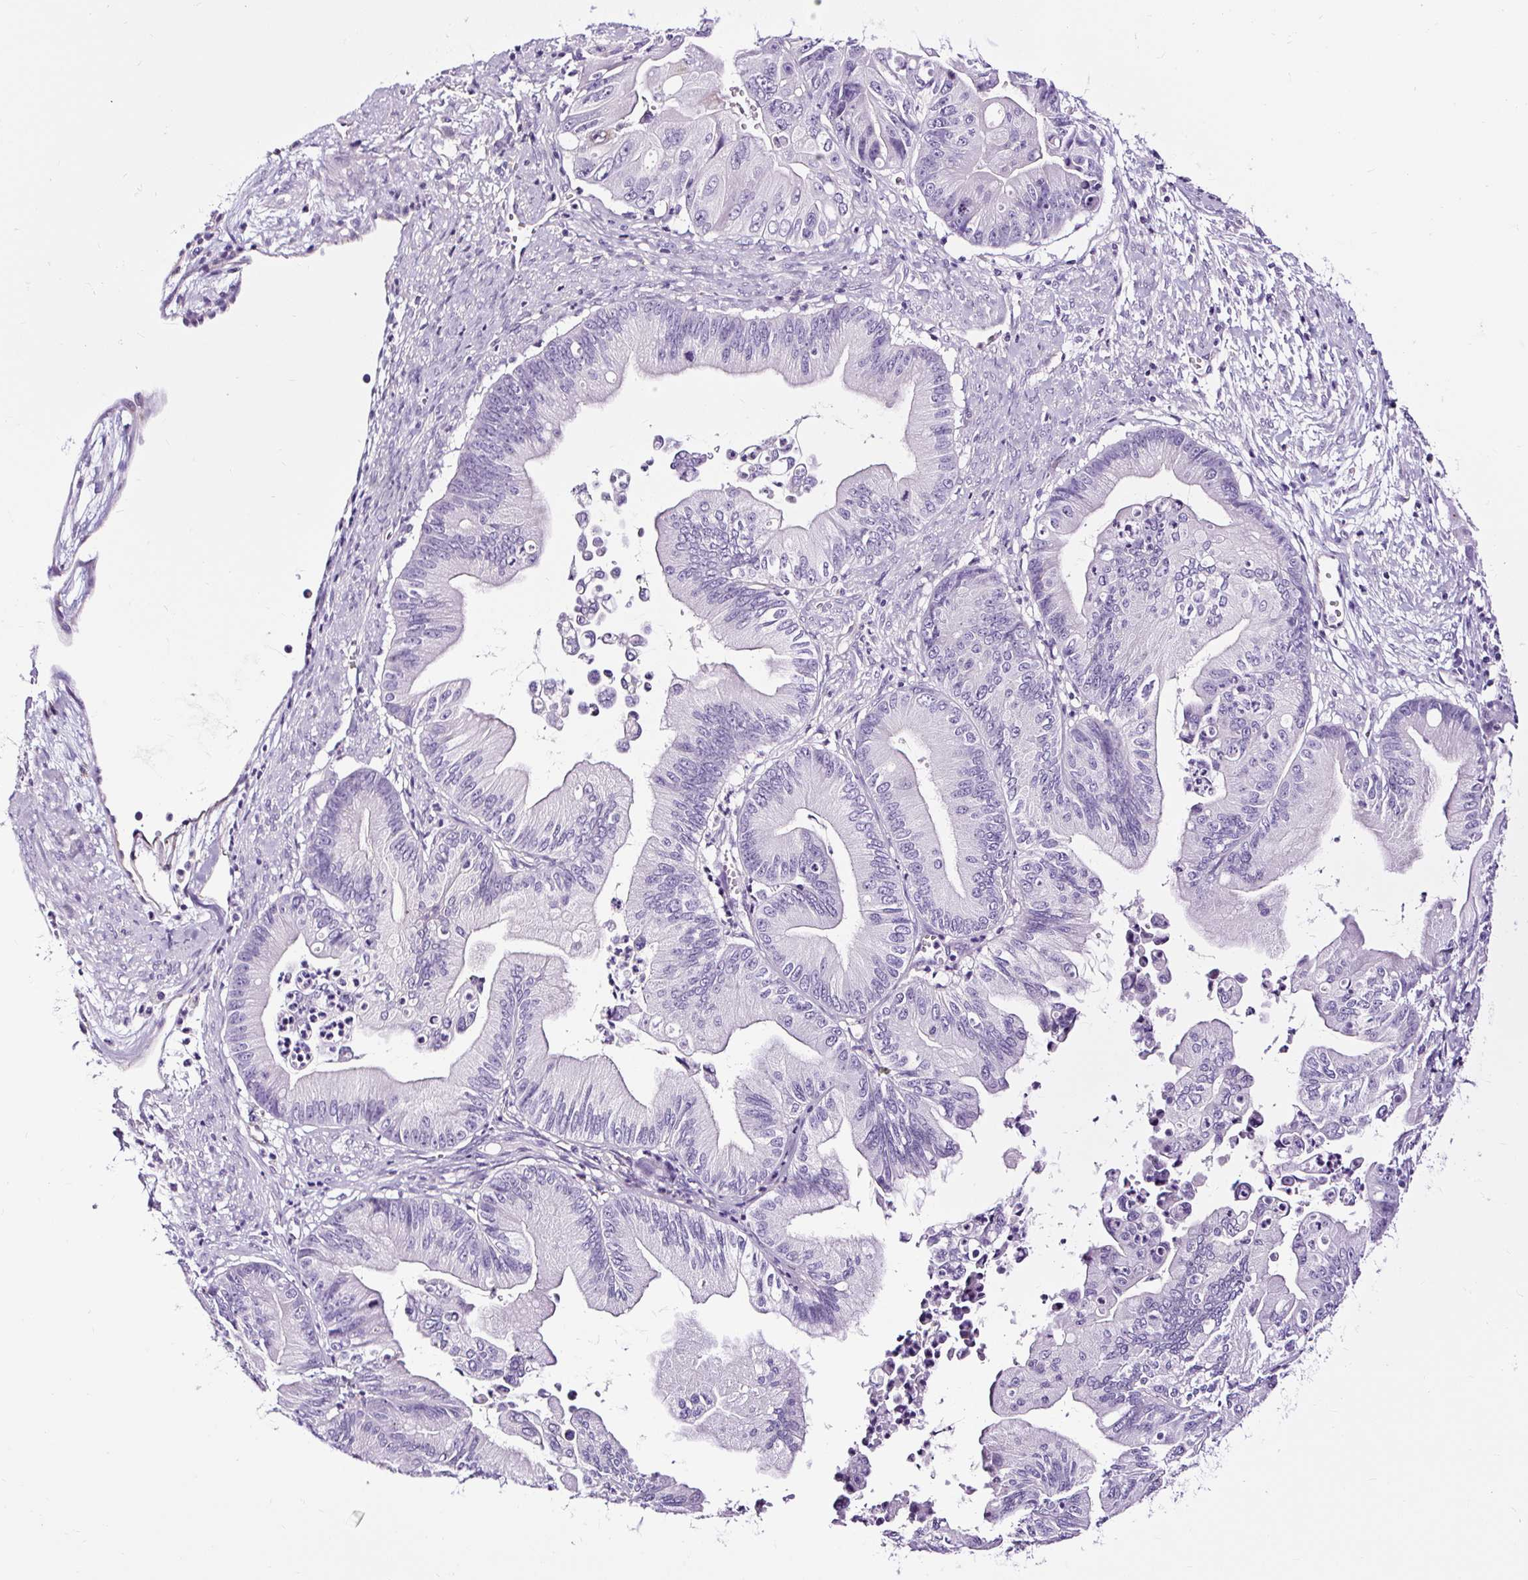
{"staining": {"intensity": "negative", "quantity": "none", "location": "none"}, "tissue": "ovarian cancer", "cell_type": "Tumor cells", "image_type": "cancer", "snomed": [{"axis": "morphology", "description": "Cystadenocarcinoma, mucinous, NOS"}, {"axis": "topography", "description": "Ovary"}], "caption": "Immunohistochemistry (IHC) micrograph of neoplastic tissue: human ovarian cancer (mucinous cystadenocarcinoma) stained with DAB reveals no significant protein staining in tumor cells.", "gene": "SLC7A8", "patient": {"sex": "female", "age": 71}}